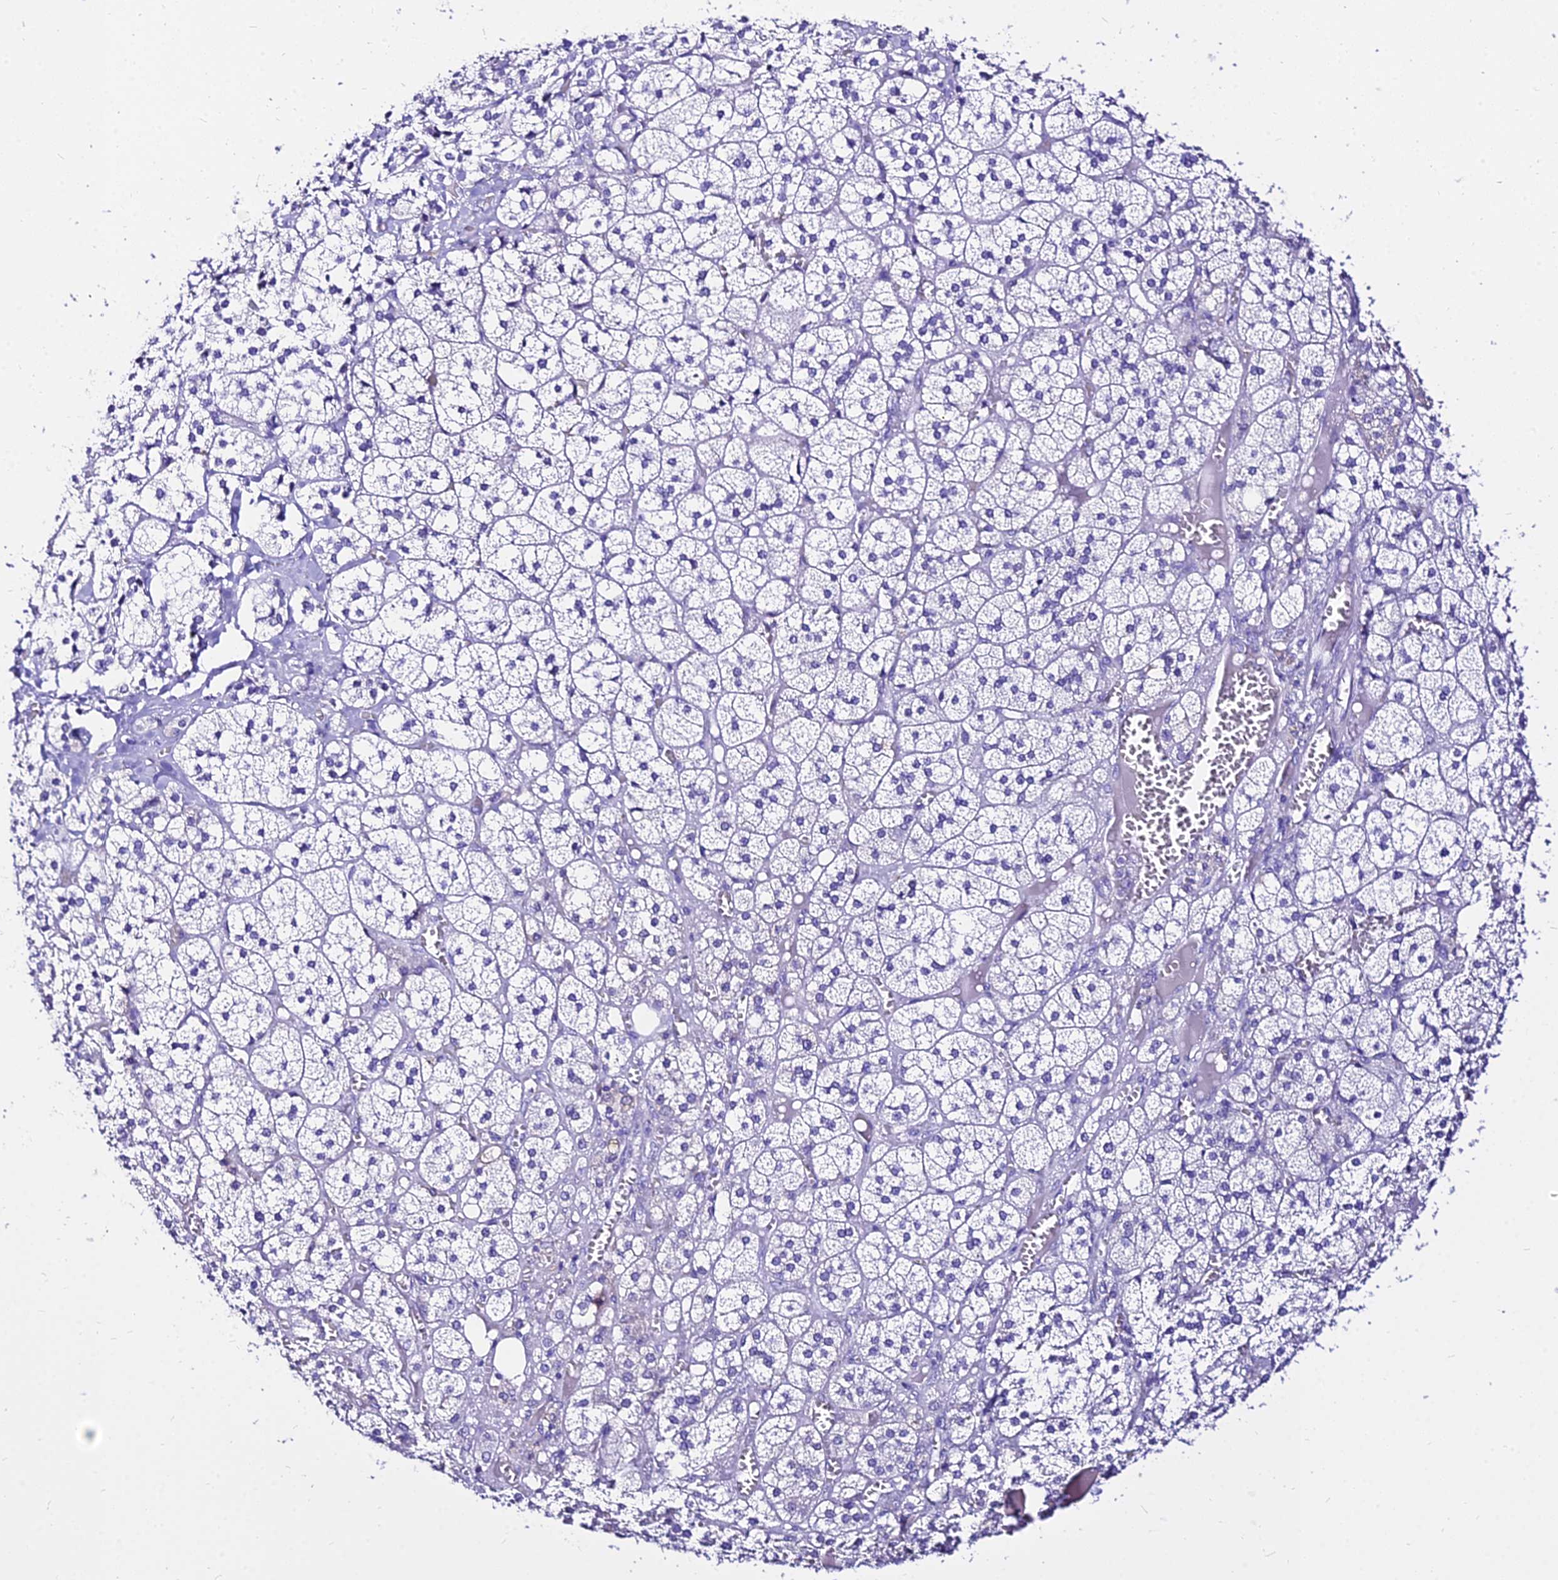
{"staining": {"intensity": "negative", "quantity": "none", "location": "none"}, "tissue": "adrenal gland", "cell_type": "Glandular cells", "image_type": "normal", "snomed": [{"axis": "morphology", "description": "Normal tissue, NOS"}, {"axis": "topography", "description": "Adrenal gland"}], "caption": "High magnification brightfield microscopy of normal adrenal gland stained with DAB (brown) and counterstained with hematoxylin (blue): glandular cells show no significant expression. (Stains: DAB (3,3'-diaminobenzidine) immunohistochemistry (IHC) with hematoxylin counter stain, Microscopy: brightfield microscopy at high magnification).", "gene": "DEFB106A", "patient": {"sex": "female", "age": 61}}